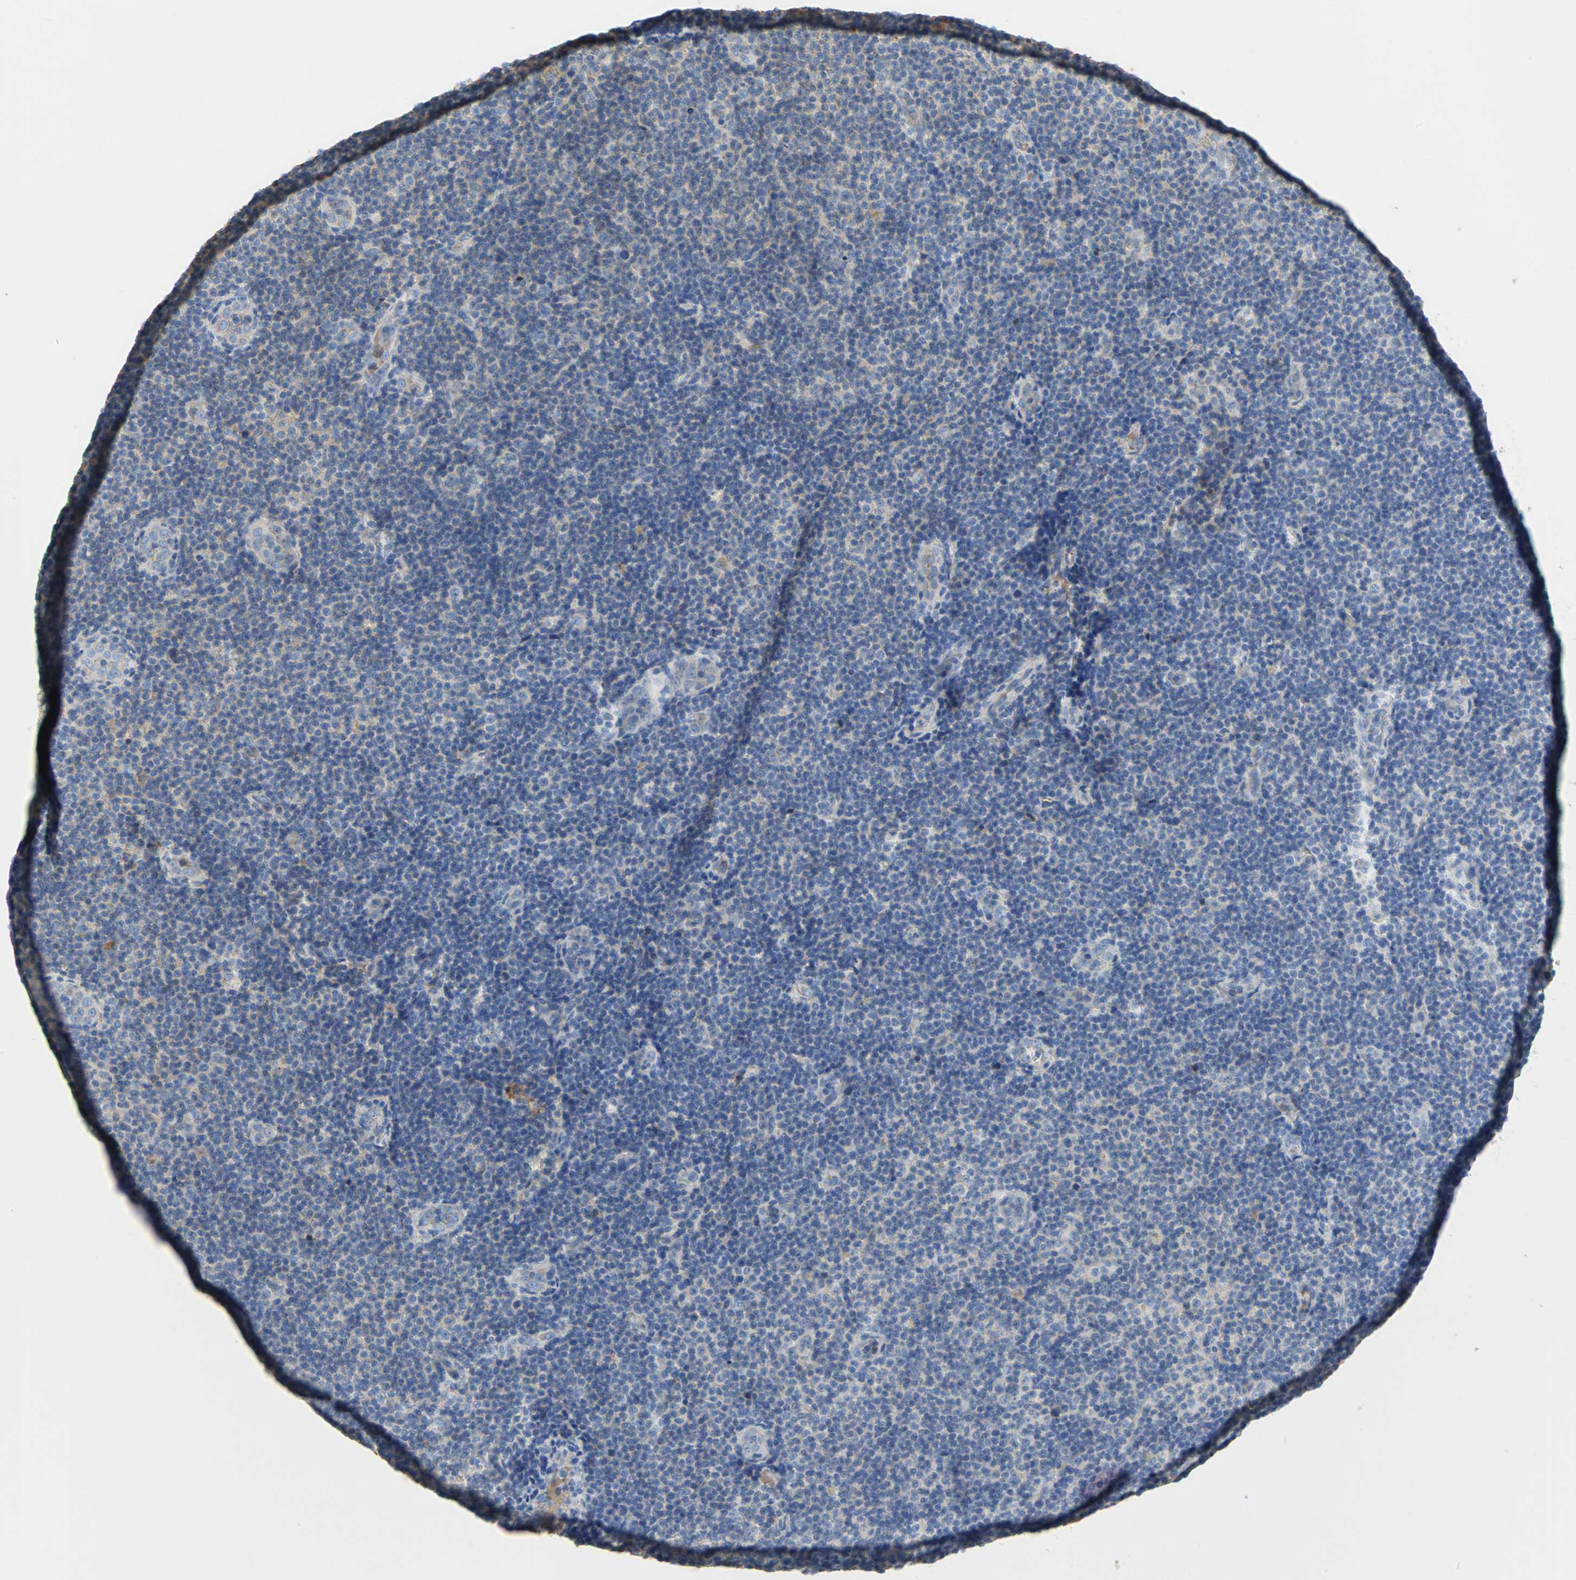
{"staining": {"intensity": "weak", "quantity": "<25%", "location": "cytoplasmic/membranous"}, "tissue": "lymphoma", "cell_type": "Tumor cells", "image_type": "cancer", "snomed": [{"axis": "morphology", "description": "Malignant lymphoma, non-Hodgkin's type, Low grade"}, {"axis": "topography", "description": "Lymph node"}], "caption": "Protein analysis of lymphoma shows no significant expression in tumor cells.", "gene": "GYG2", "patient": {"sex": "male", "age": 83}}